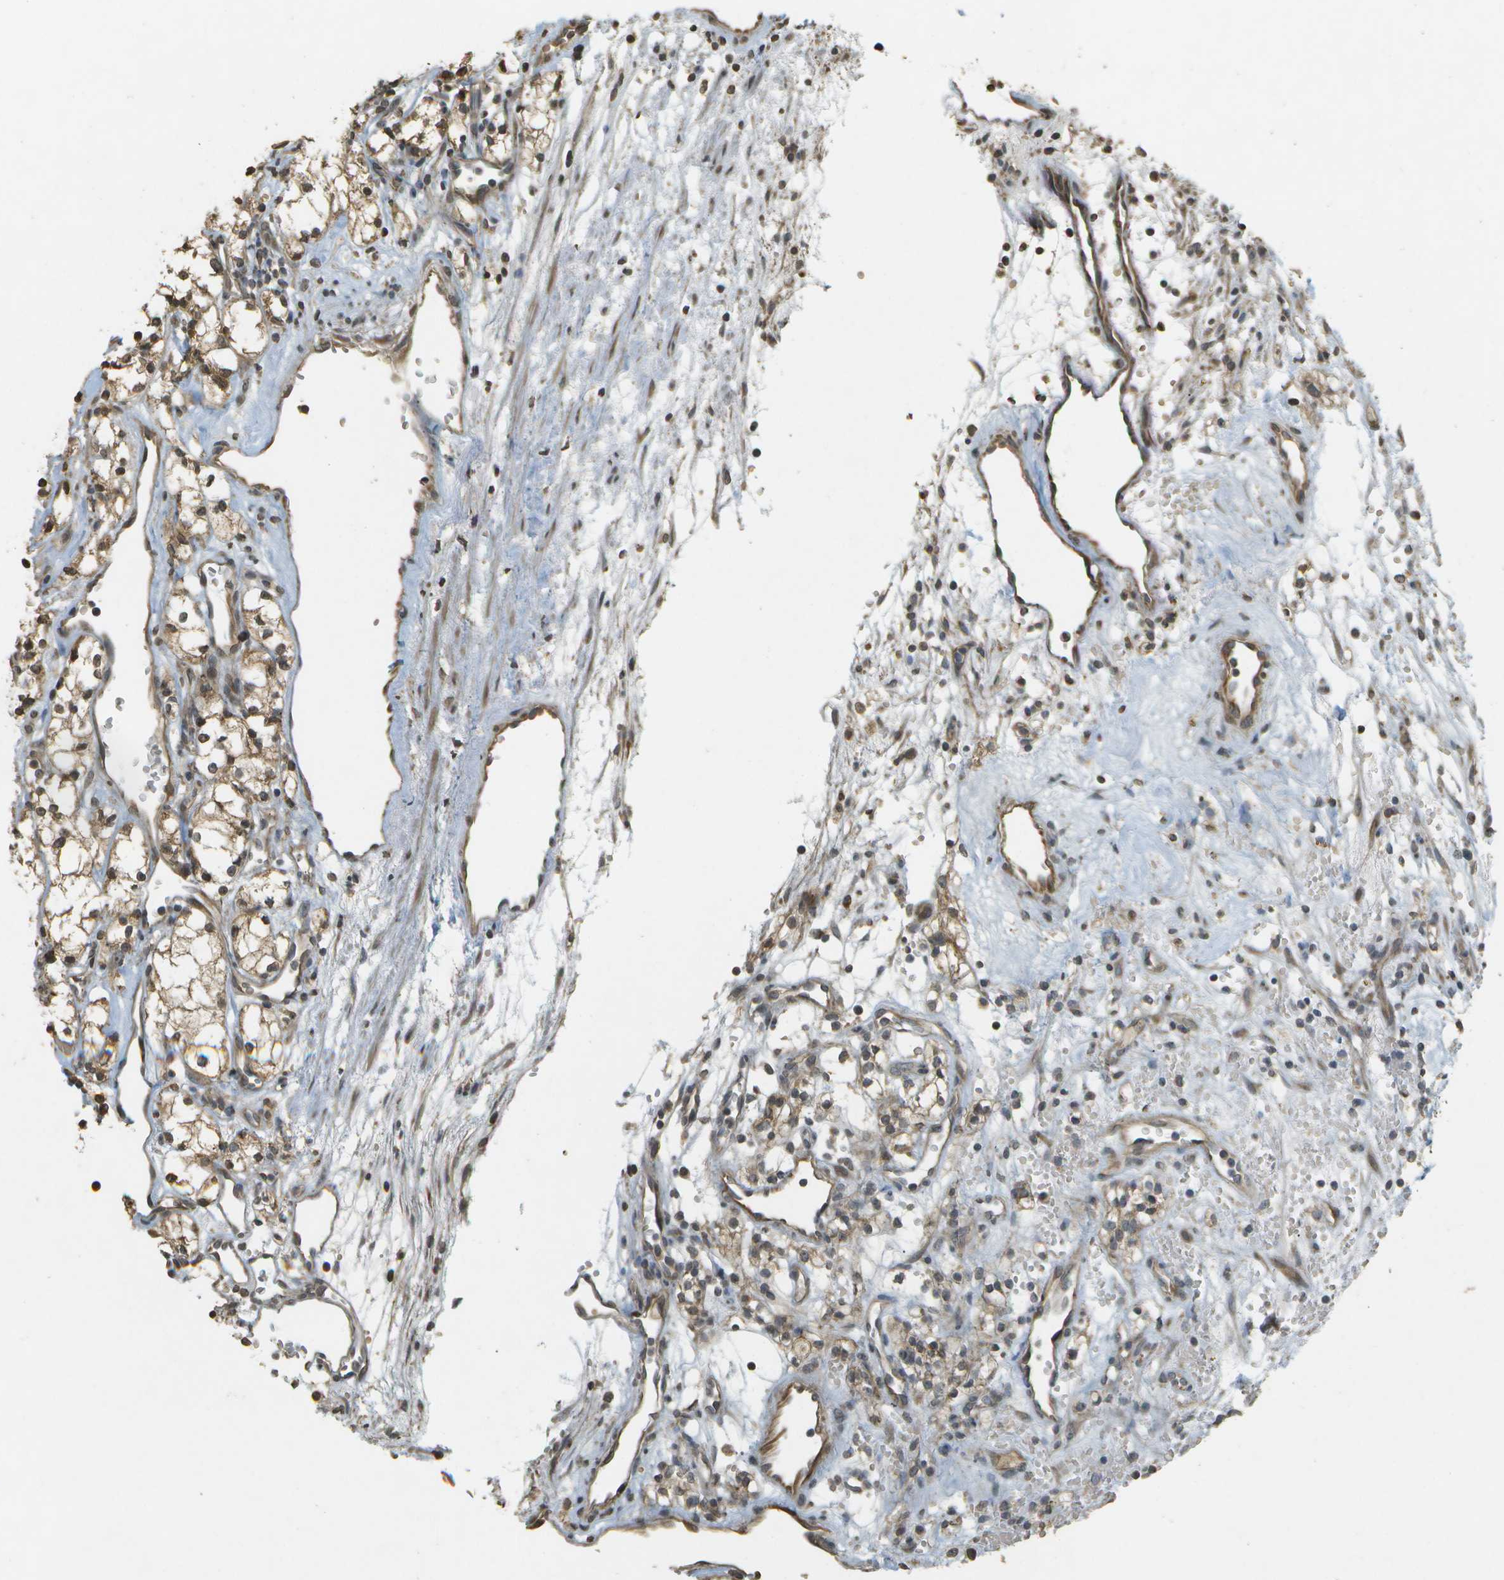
{"staining": {"intensity": "moderate", "quantity": ">75%", "location": "cytoplasmic/membranous"}, "tissue": "renal cancer", "cell_type": "Tumor cells", "image_type": "cancer", "snomed": [{"axis": "morphology", "description": "Adenocarcinoma, NOS"}, {"axis": "topography", "description": "Kidney"}], "caption": "Immunohistochemical staining of human adenocarcinoma (renal) shows medium levels of moderate cytoplasmic/membranous protein staining in about >75% of tumor cells. (DAB (3,3'-diaminobenzidine) IHC with brightfield microscopy, high magnification).", "gene": "RAB21", "patient": {"sex": "male", "age": 59}}